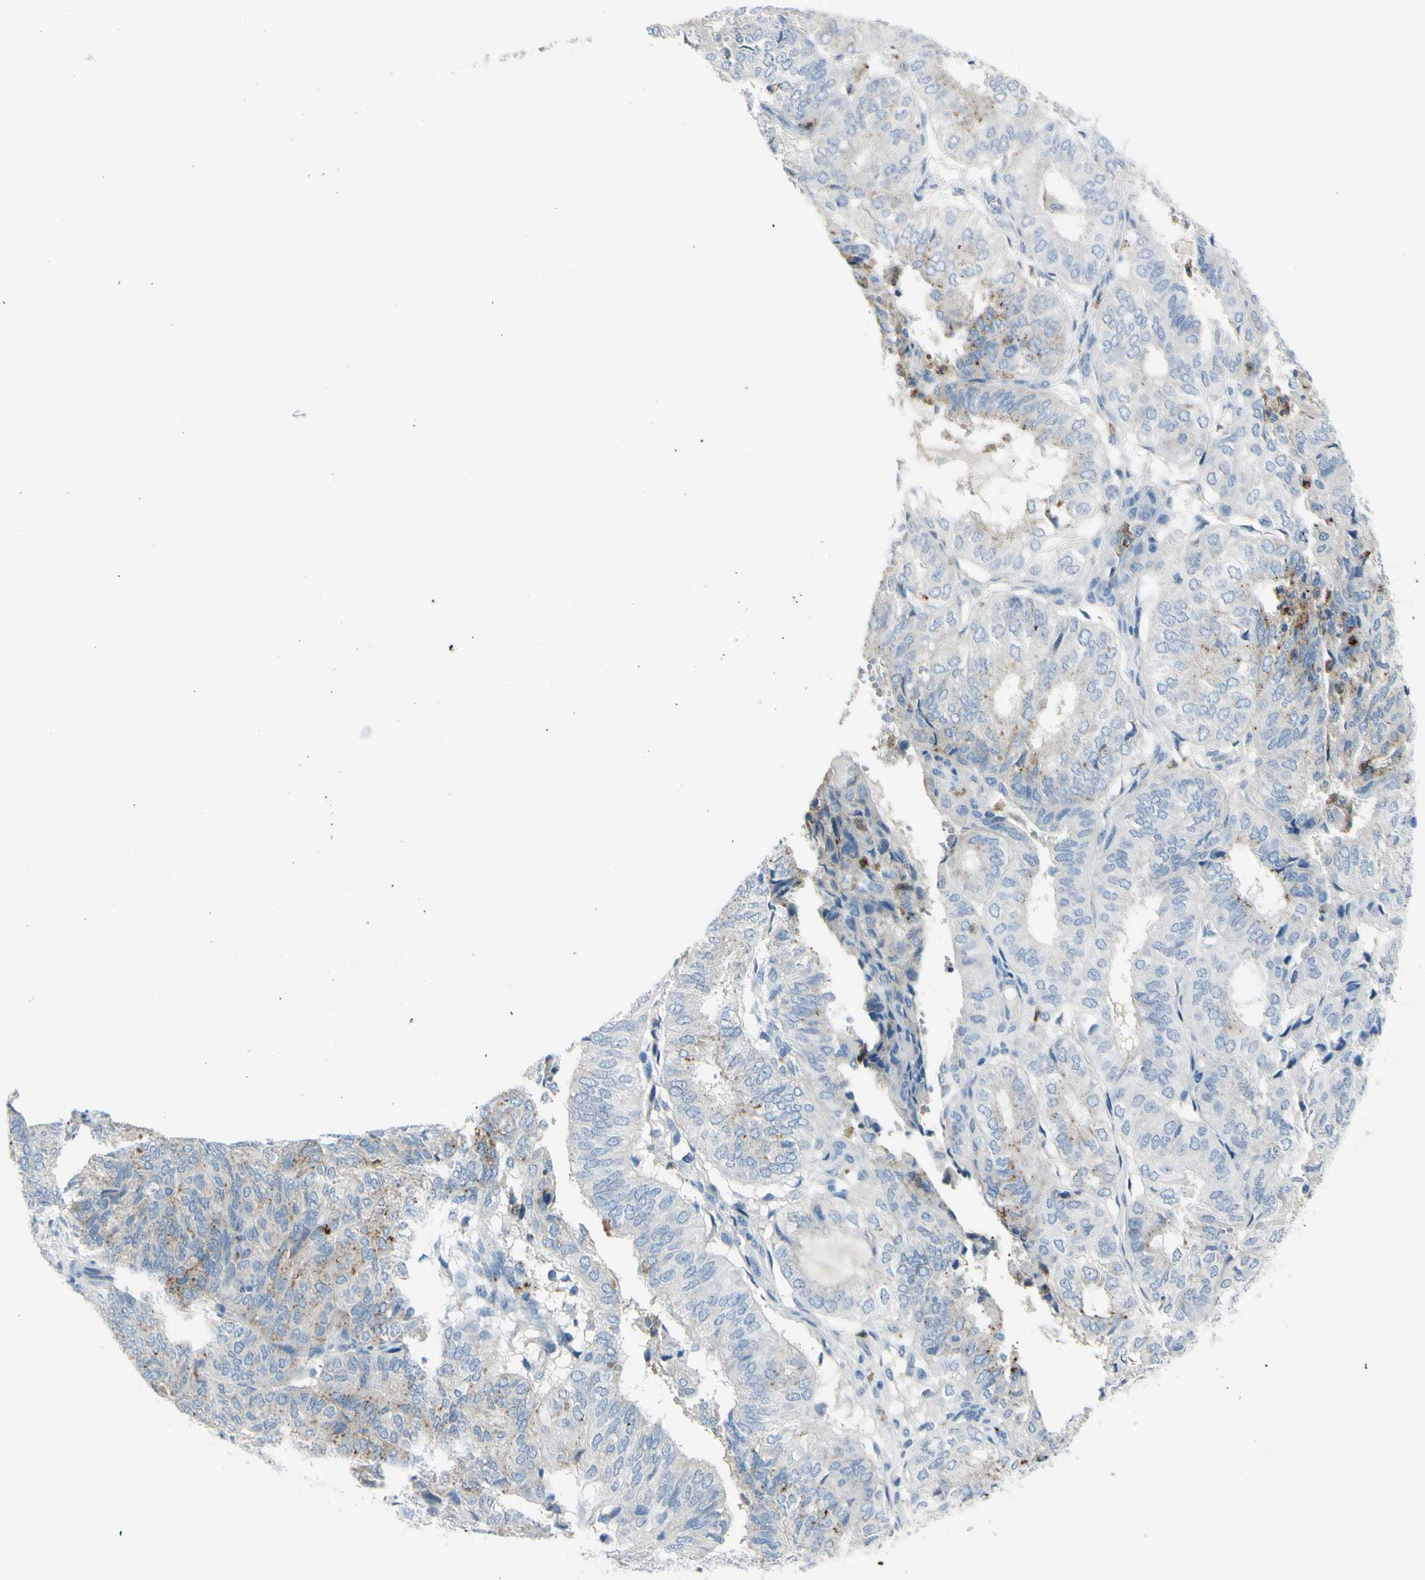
{"staining": {"intensity": "negative", "quantity": "none", "location": "none"}, "tissue": "endometrial cancer", "cell_type": "Tumor cells", "image_type": "cancer", "snomed": [{"axis": "morphology", "description": "Adenocarcinoma, NOS"}, {"axis": "topography", "description": "Uterus"}], "caption": "Immunohistochemical staining of endometrial adenocarcinoma displays no significant expression in tumor cells. (Stains: DAB (3,3'-diaminobenzidine) IHC with hematoxylin counter stain, Microscopy: brightfield microscopy at high magnification).", "gene": "ZNF557", "patient": {"sex": "female", "age": 60}}